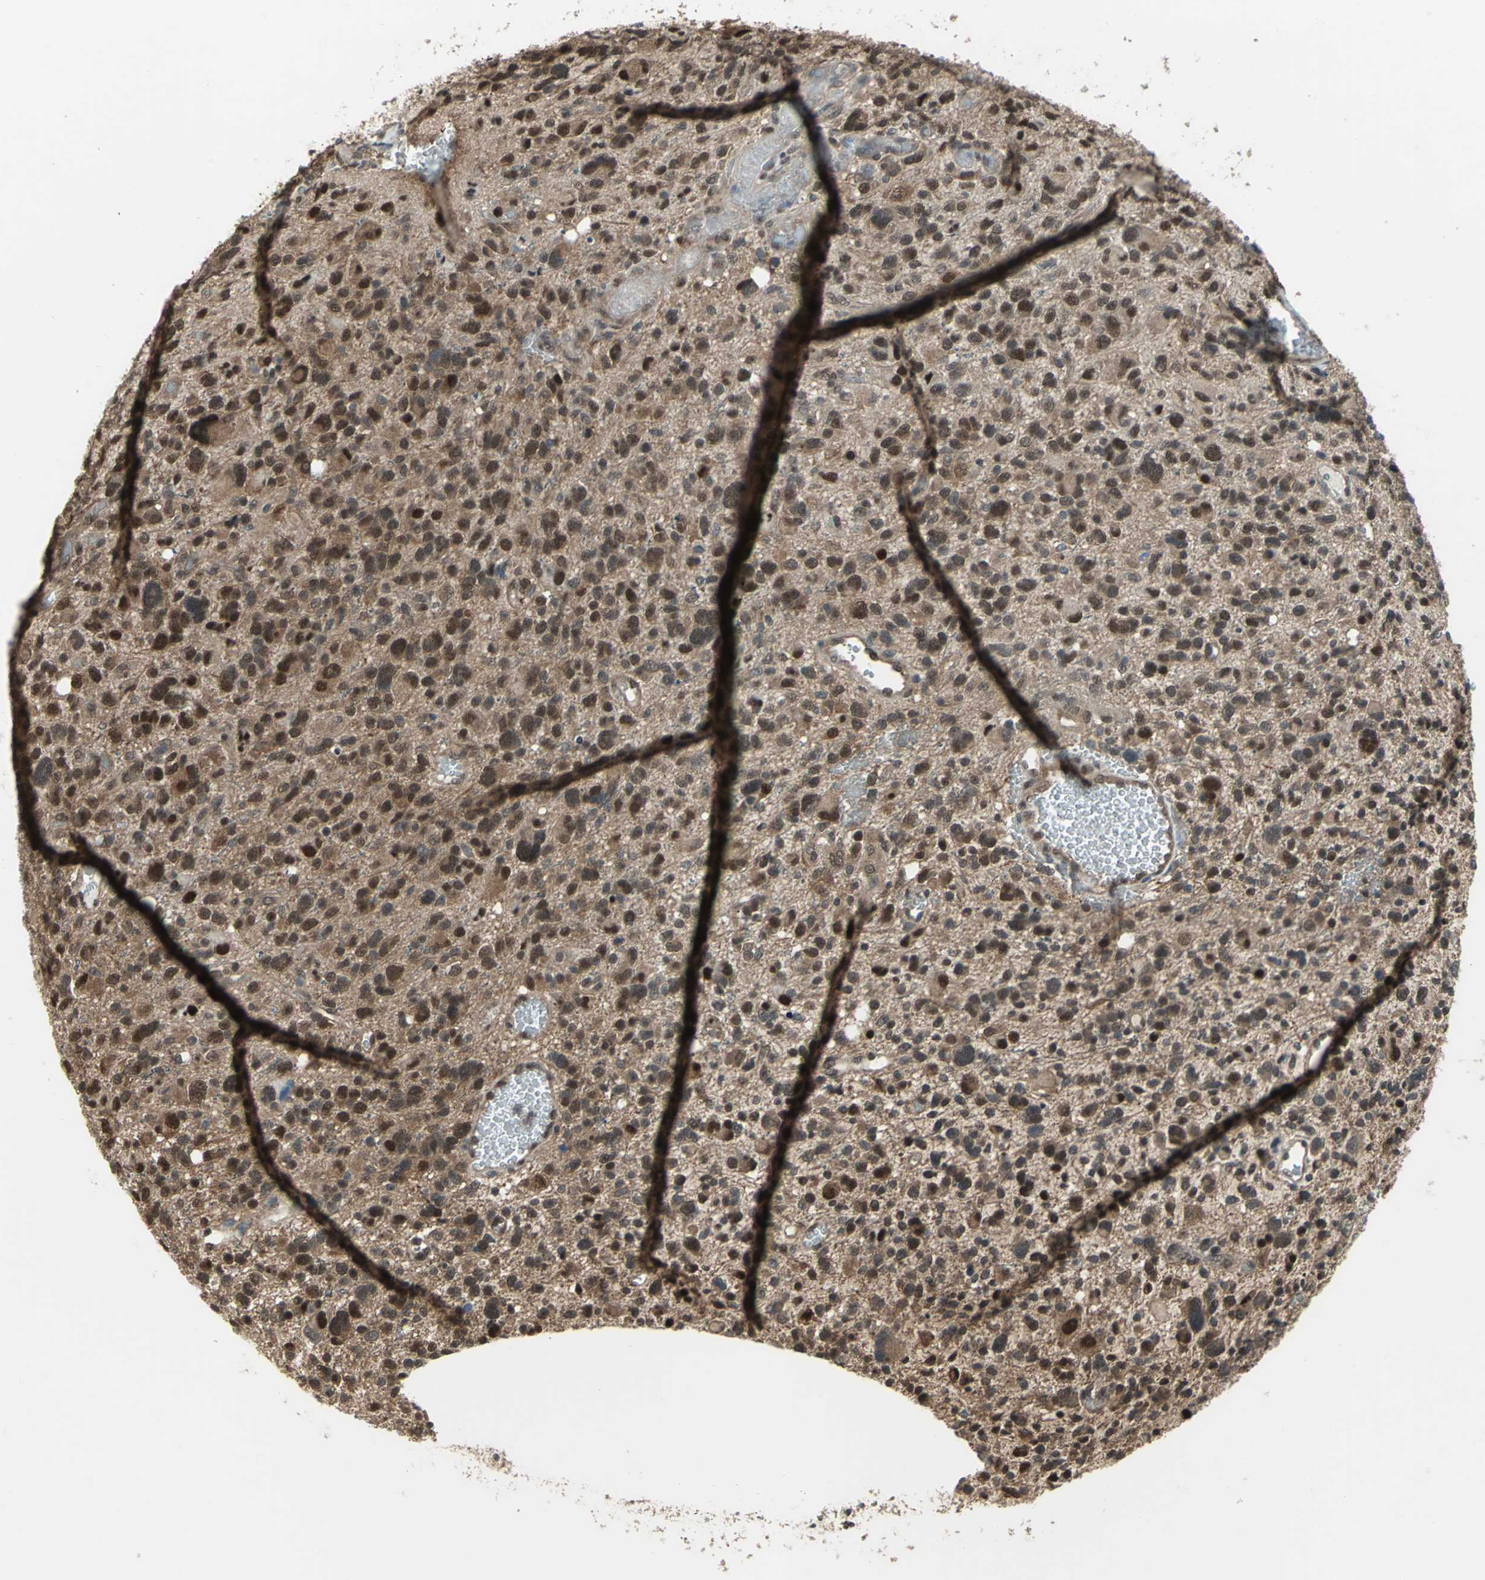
{"staining": {"intensity": "strong", "quantity": ">75%", "location": "cytoplasmic/membranous,nuclear"}, "tissue": "glioma", "cell_type": "Tumor cells", "image_type": "cancer", "snomed": [{"axis": "morphology", "description": "Glioma, malignant, High grade"}, {"axis": "topography", "description": "Brain"}], "caption": "Immunohistochemistry (IHC) (DAB) staining of glioma exhibits strong cytoplasmic/membranous and nuclear protein positivity in about >75% of tumor cells.", "gene": "COPS5", "patient": {"sex": "male", "age": 48}}